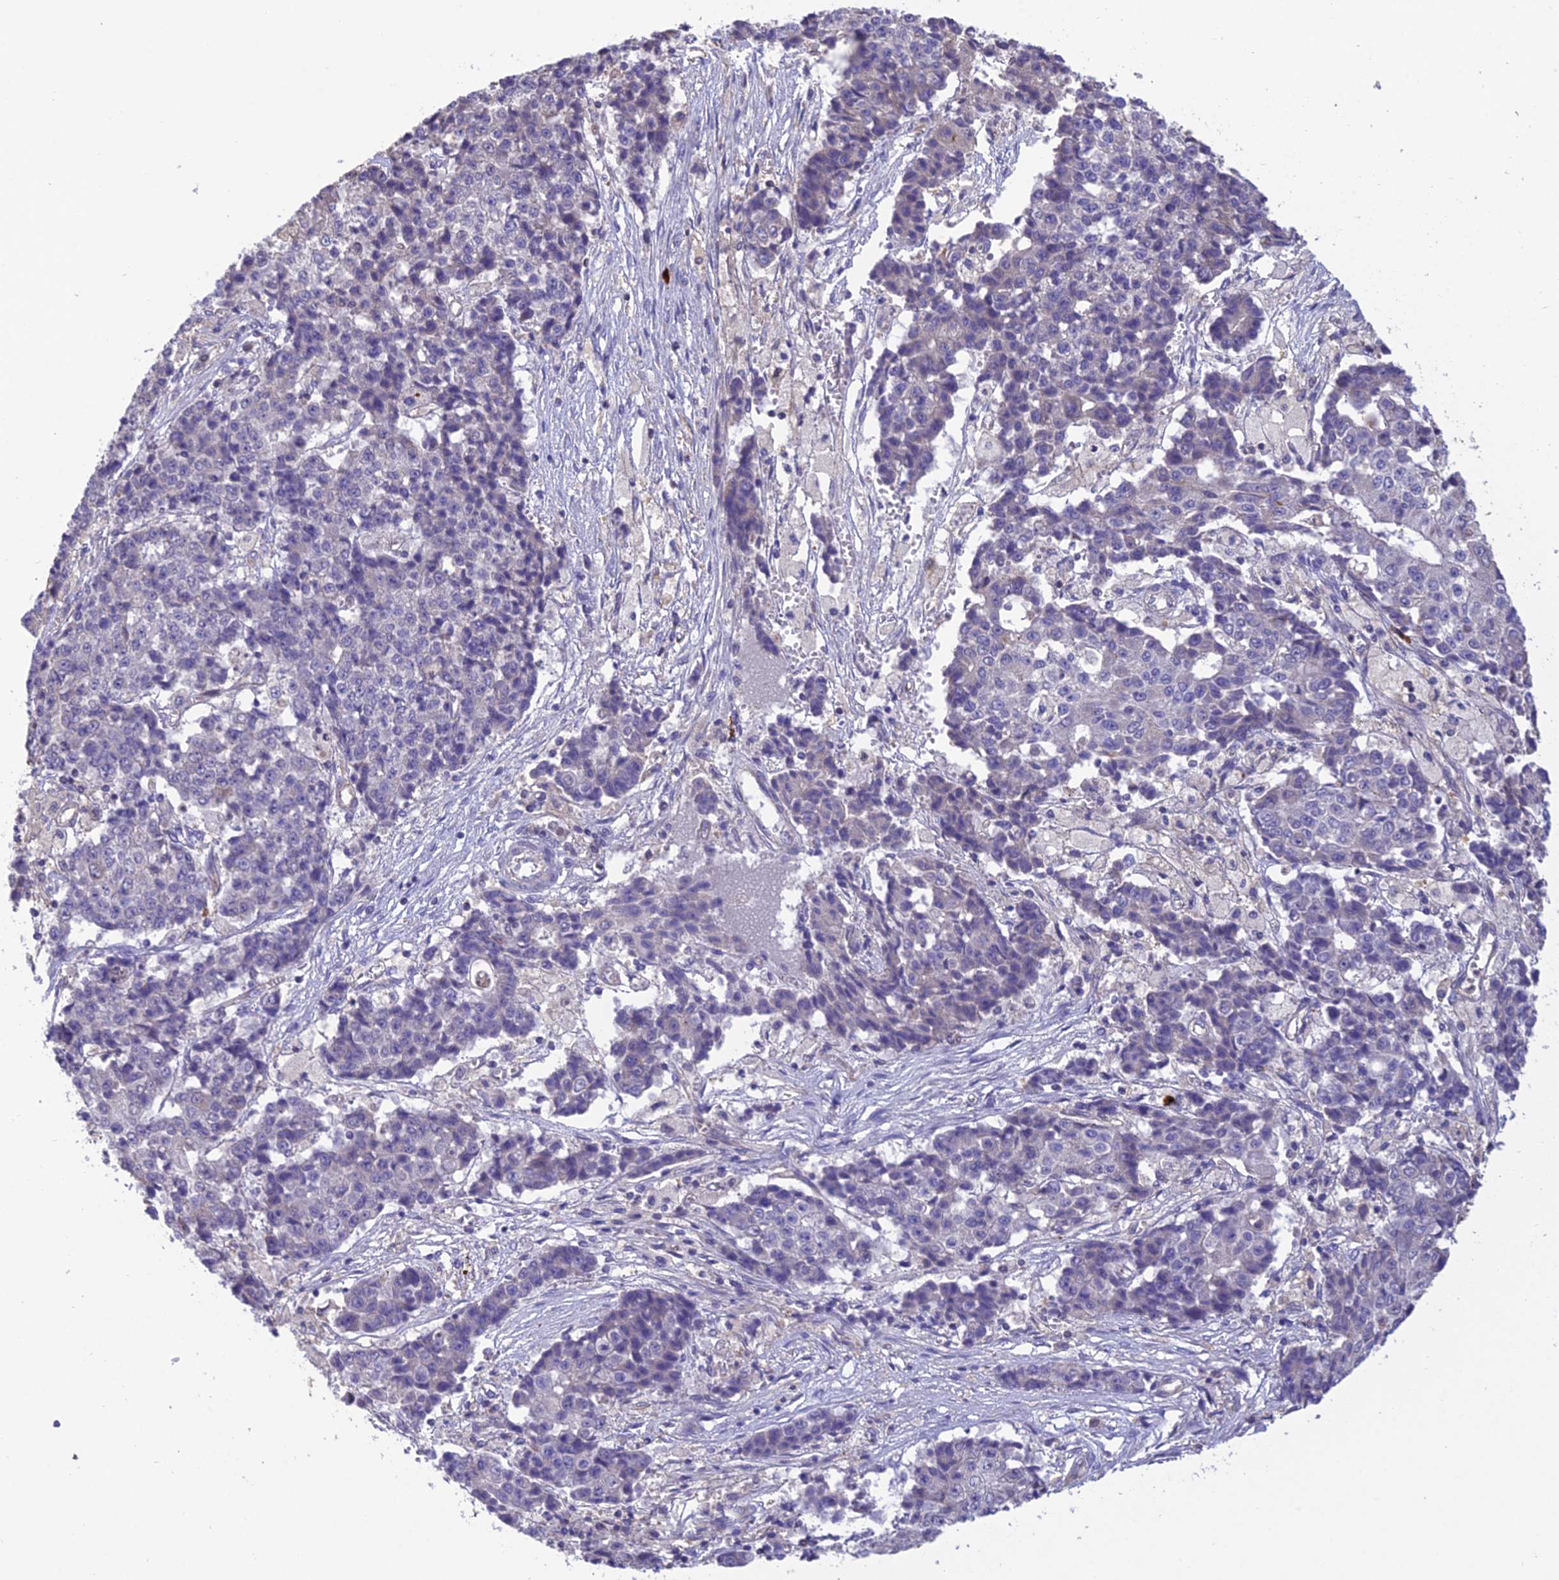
{"staining": {"intensity": "negative", "quantity": "none", "location": "none"}, "tissue": "ovarian cancer", "cell_type": "Tumor cells", "image_type": "cancer", "snomed": [{"axis": "morphology", "description": "Carcinoma, endometroid"}, {"axis": "topography", "description": "Appendix"}, {"axis": "topography", "description": "Ovary"}], "caption": "Endometroid carcinoma (ovarian) was stained to show a protein in brown. There is no significant positivity in tumor cells.", "gene": "MIOS", "patient": {"sex": "female", "age": 42}}